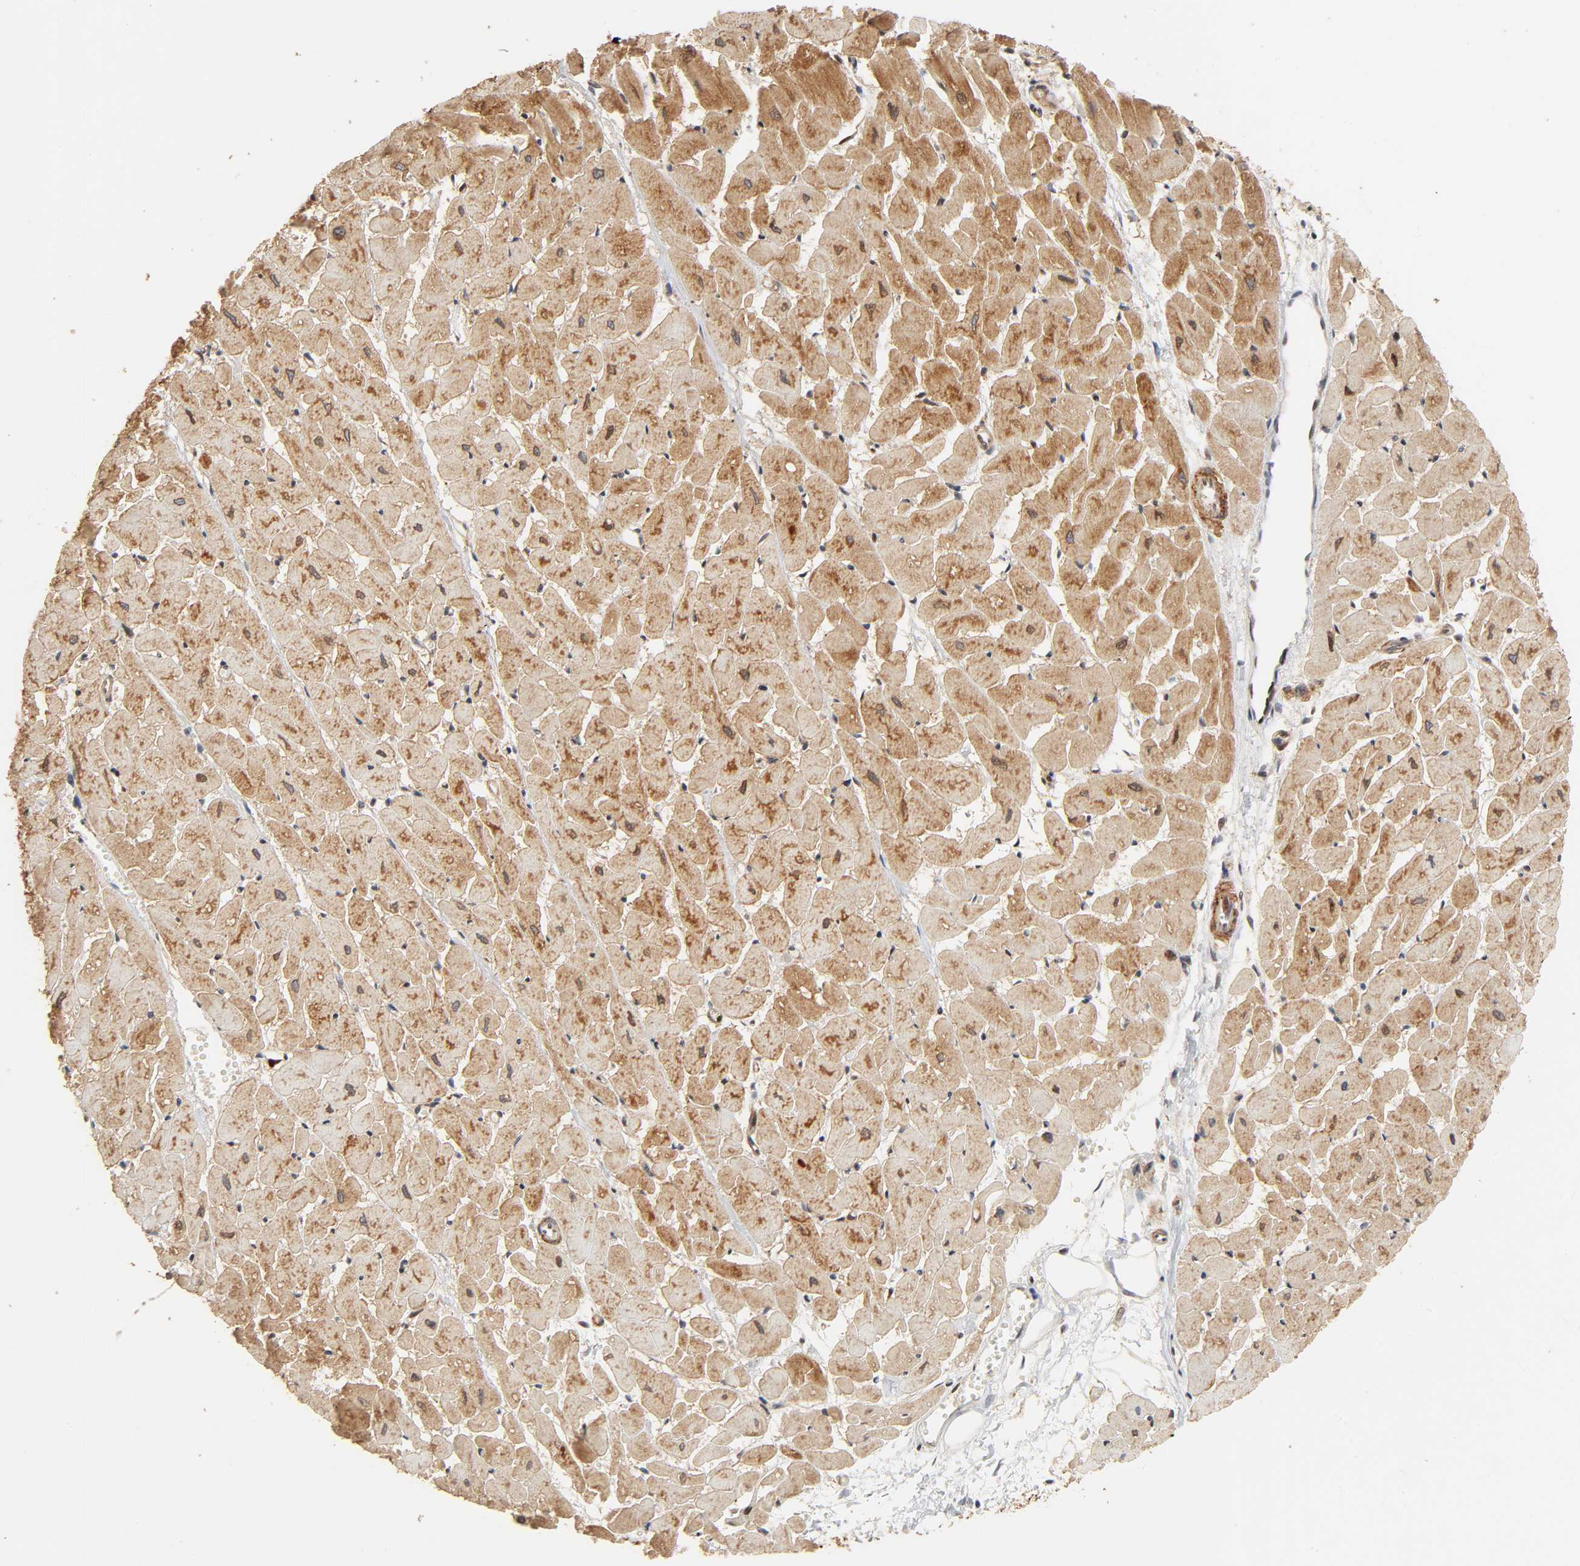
{"staining": {"intensity": "moderate", "quantity": ">75%", "location": "cytoplasmic/membranous"}, "tissue": "heart muscle", "cell_type": "Cardiomyocytes", "image_type": "normal", "snomed": [{"axis": "morphology", "description": "Normal tissue, NOS"}, {"axis": "topography", "description": "Heart"}], "caption": "Immunohistochemistry (DAB (3,3'-diaminobenzidine)) staining of unremarkable heart muscle exhibits moderate cytoplasmic/membranous protein expression in about >75% of cardiomyocytes. The staining was performed using DAB, with brown indicating positive protein expression. Nuclei are stained blue with hematoxylin.", "gene": "NEMF", "patient": {"sex": "female", "age": 19}}